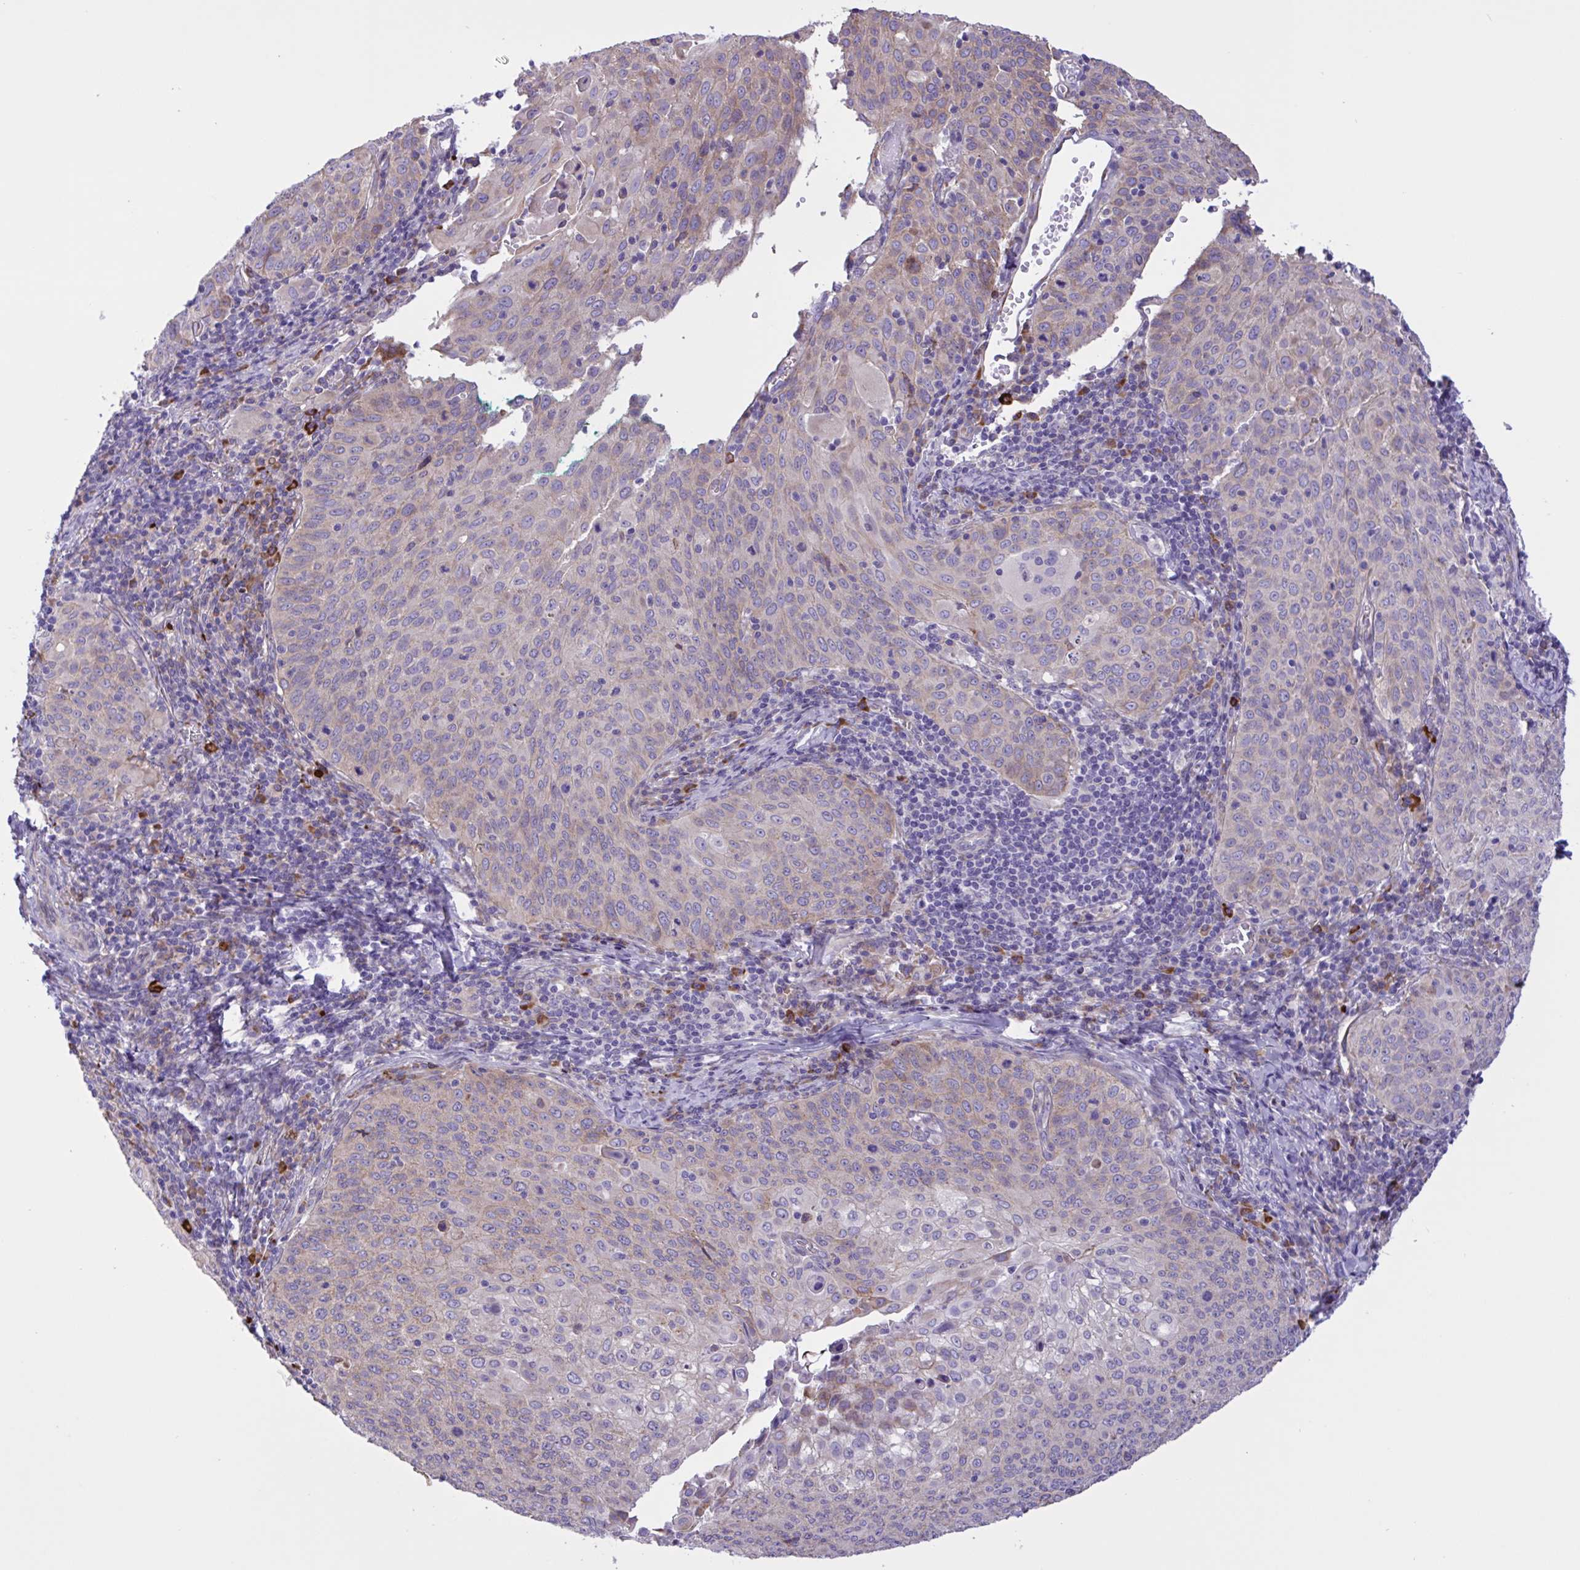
{"staining": {"intensity": "moderate", "quantity": "25%-75%", "location": "cytoplasmic/membranous"}, "tissue": "cervical cancer", "cell_type": "Tumor cells", "image_type": "cancer", "snomed": [{"axis": "morphology", "description": "Squamous cell carcinoma, NOS"}, {"axis": "topography", "description": "Cervix"}], "caption": "A photomicrograph showing moderate cytoplasmic/membranous positivity in about 25%-75% of tumor cells in squamous cell carcinoma (cervical), as visualized by brown immunohistochemical staining.", "gene": "DSC3", "patient": {"sex": "female", "age": 65}}